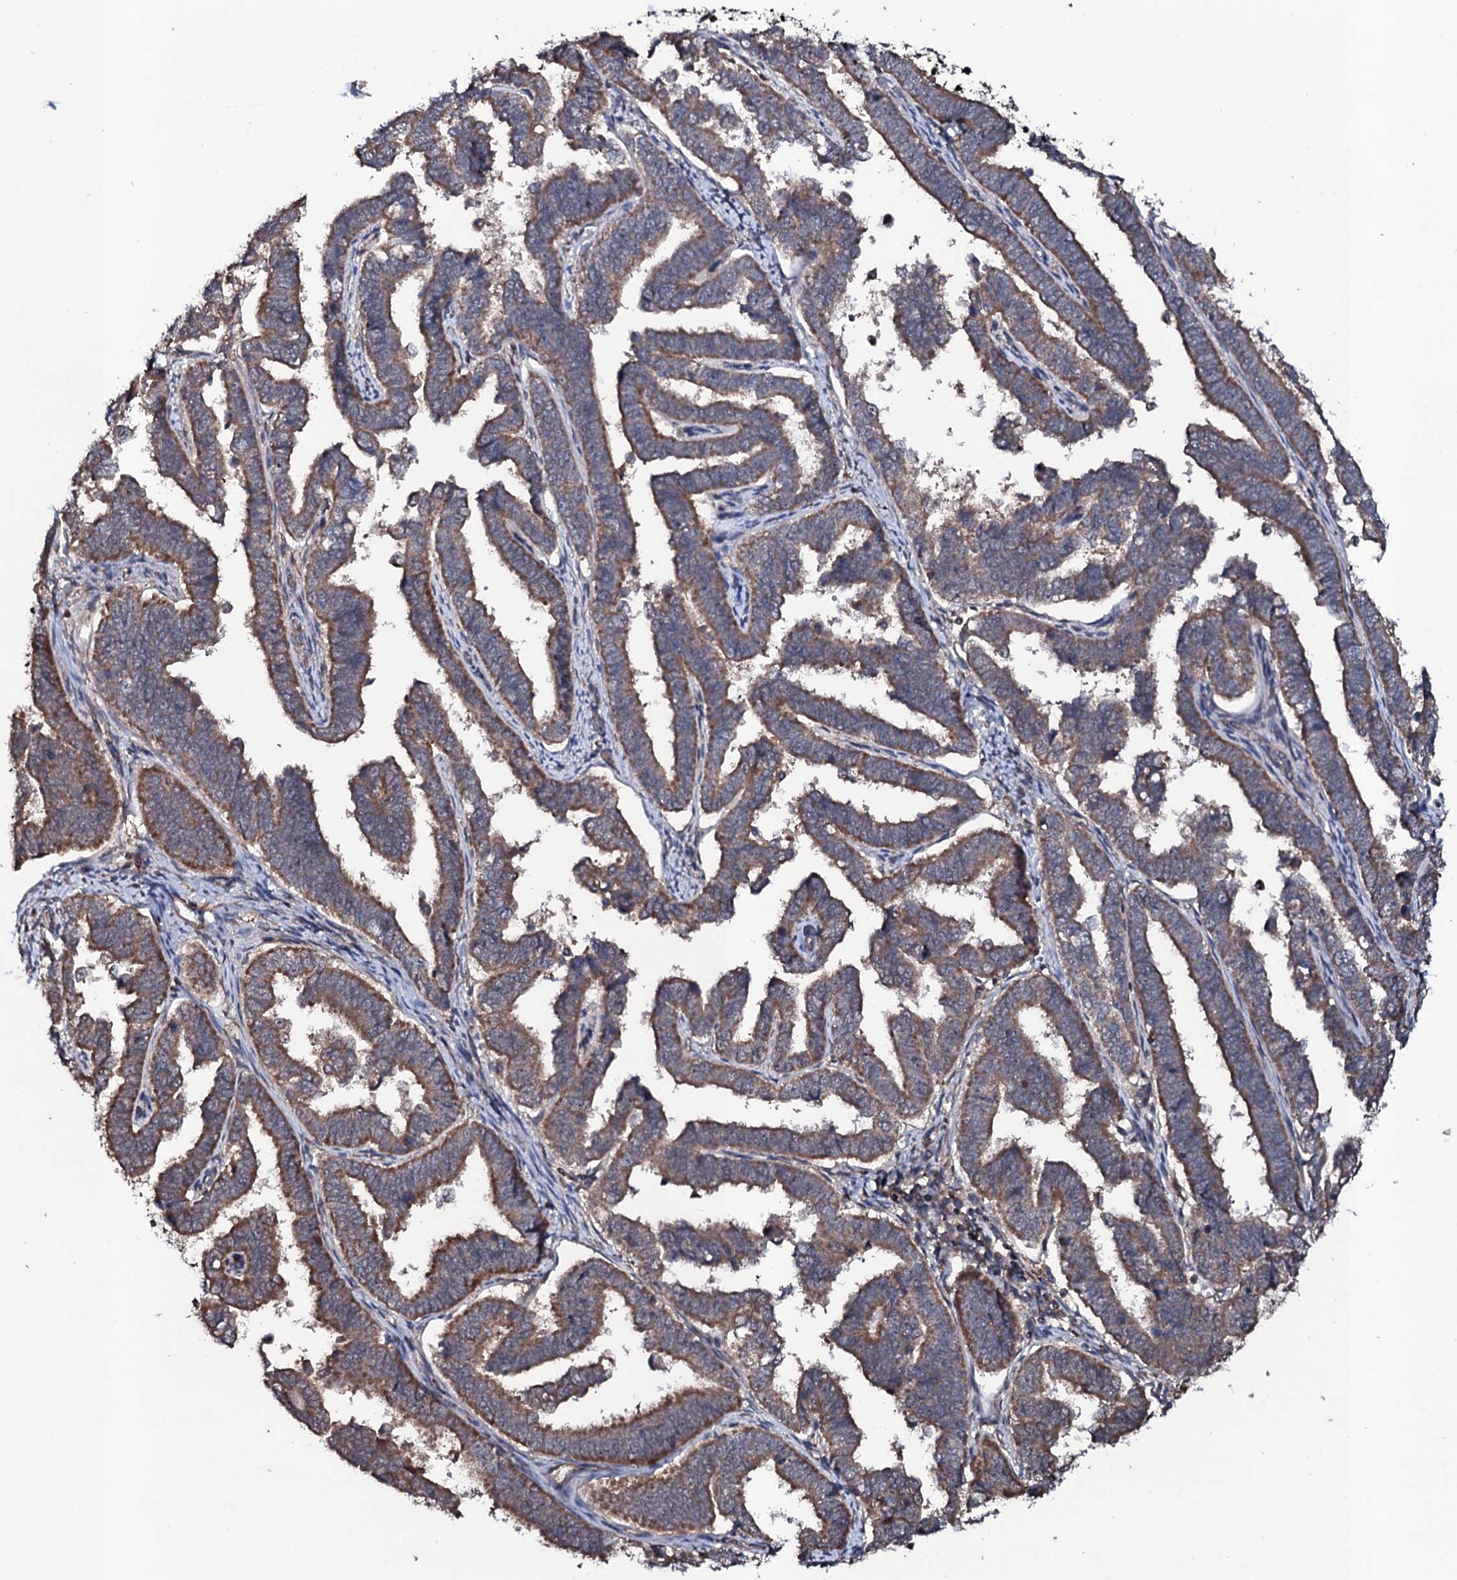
{"staining": {"intensity": "moderate", "quantity": ">75%", "location": "cytoplasmic/membranous"}, "tissue": "endometrial cancer", "cell_type": "Tumor cells", "image_type": "cancer", "snomed": [{"axis": "morphology", "description": "Adenocarcinoma, NOS"}, {"axis": "topography", "description": "Endometrium"}], "caption": "Protein expression analysis of endometrial cancer reveals moderate cytoplasmic/membranous staining in about >75% of tumor cells.", "gene": "COG6", "patient": {"sex": "female", "age": 75}}